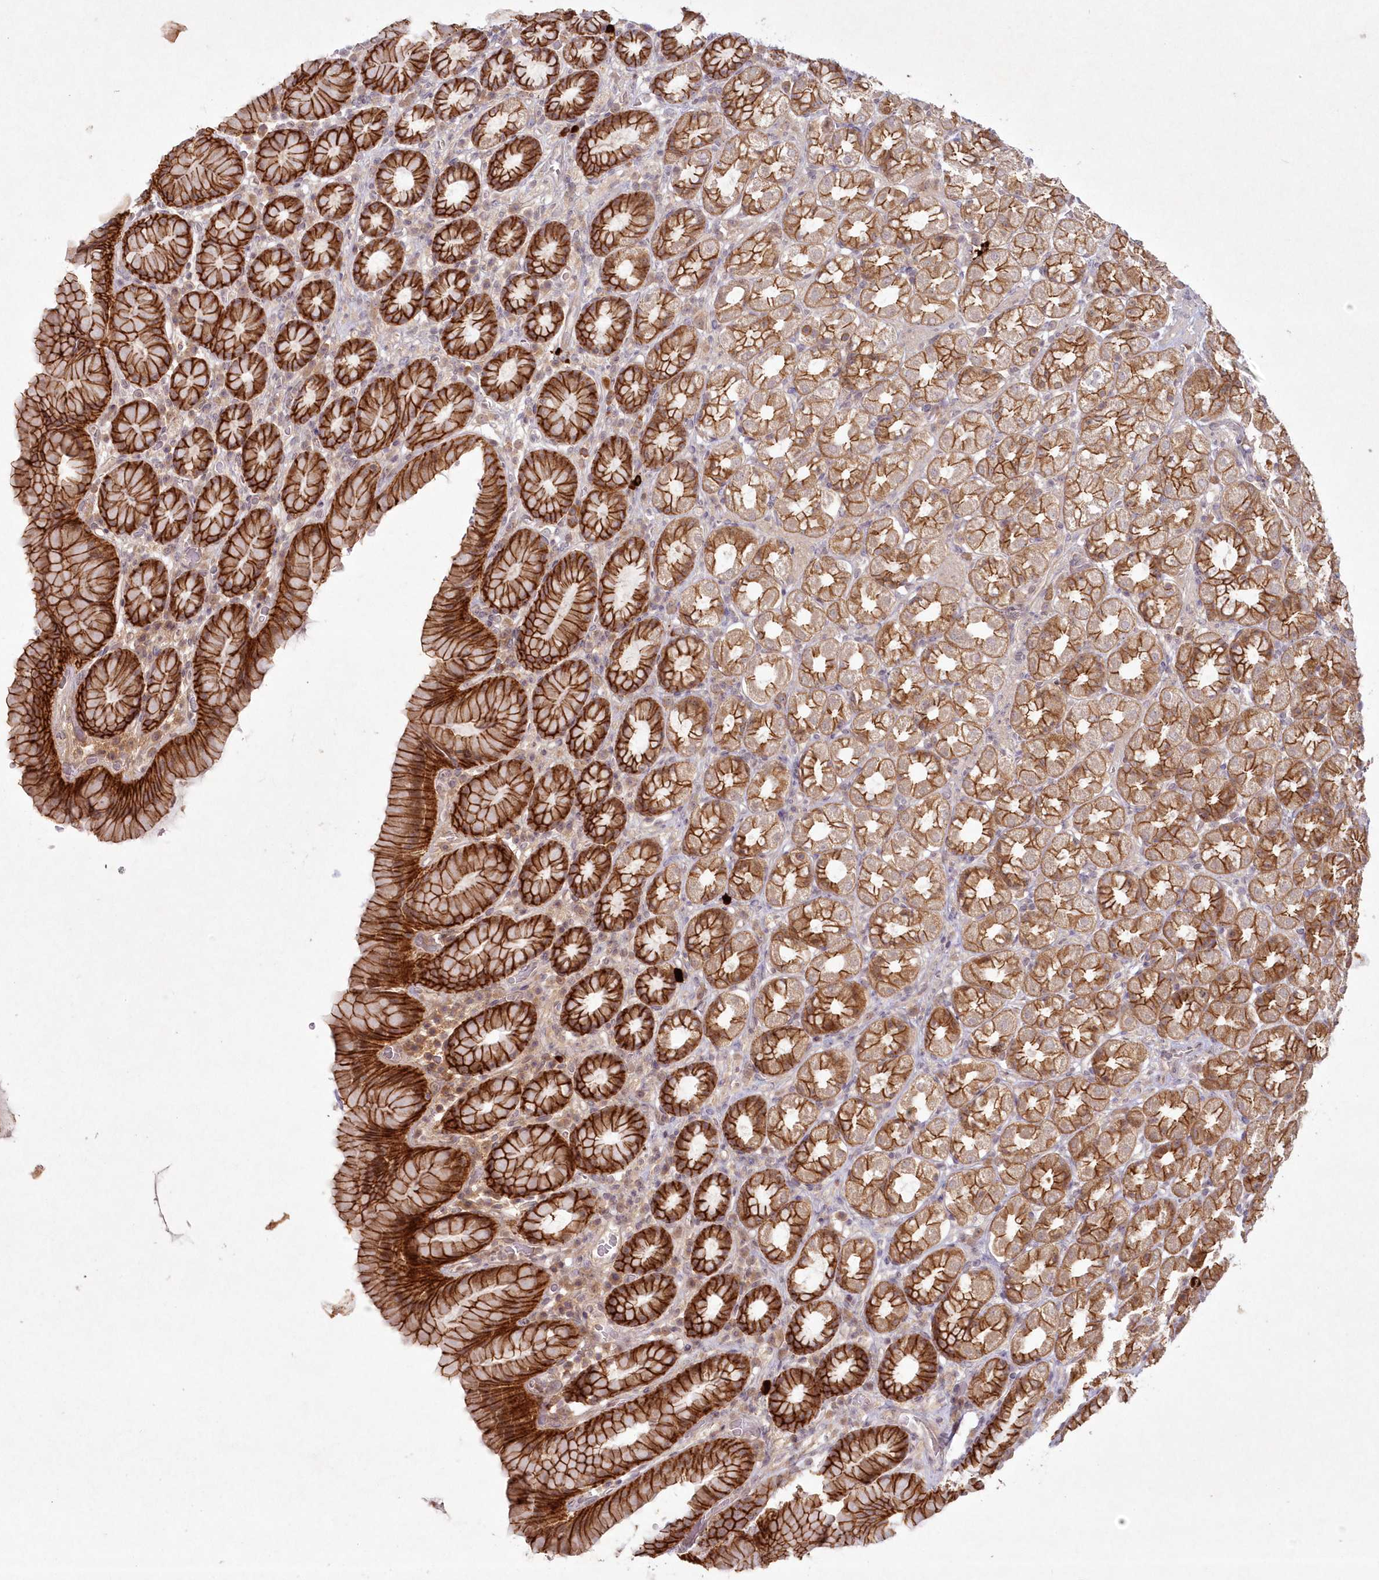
{"staining": {"intensity": "strong", "quantity": ">75%", "location": "cytoplasmic/membranous"}, "tissue": "stomach", "cell_type": "Glandular cells", "image_type": "normal", "snomed": [{"axis": "morphology", "description": "Normal tissue, NOS"}, {"axis": "topography", "description": "Stomach, upper"}], "caption": "Protein expression analysis of normal stomach shows strong cytoplasmic/membranous positivity in approximately >75% of glandular cells.", "gene": "TOGARAM2", "patient": {"sex": "male", "age": 68}}